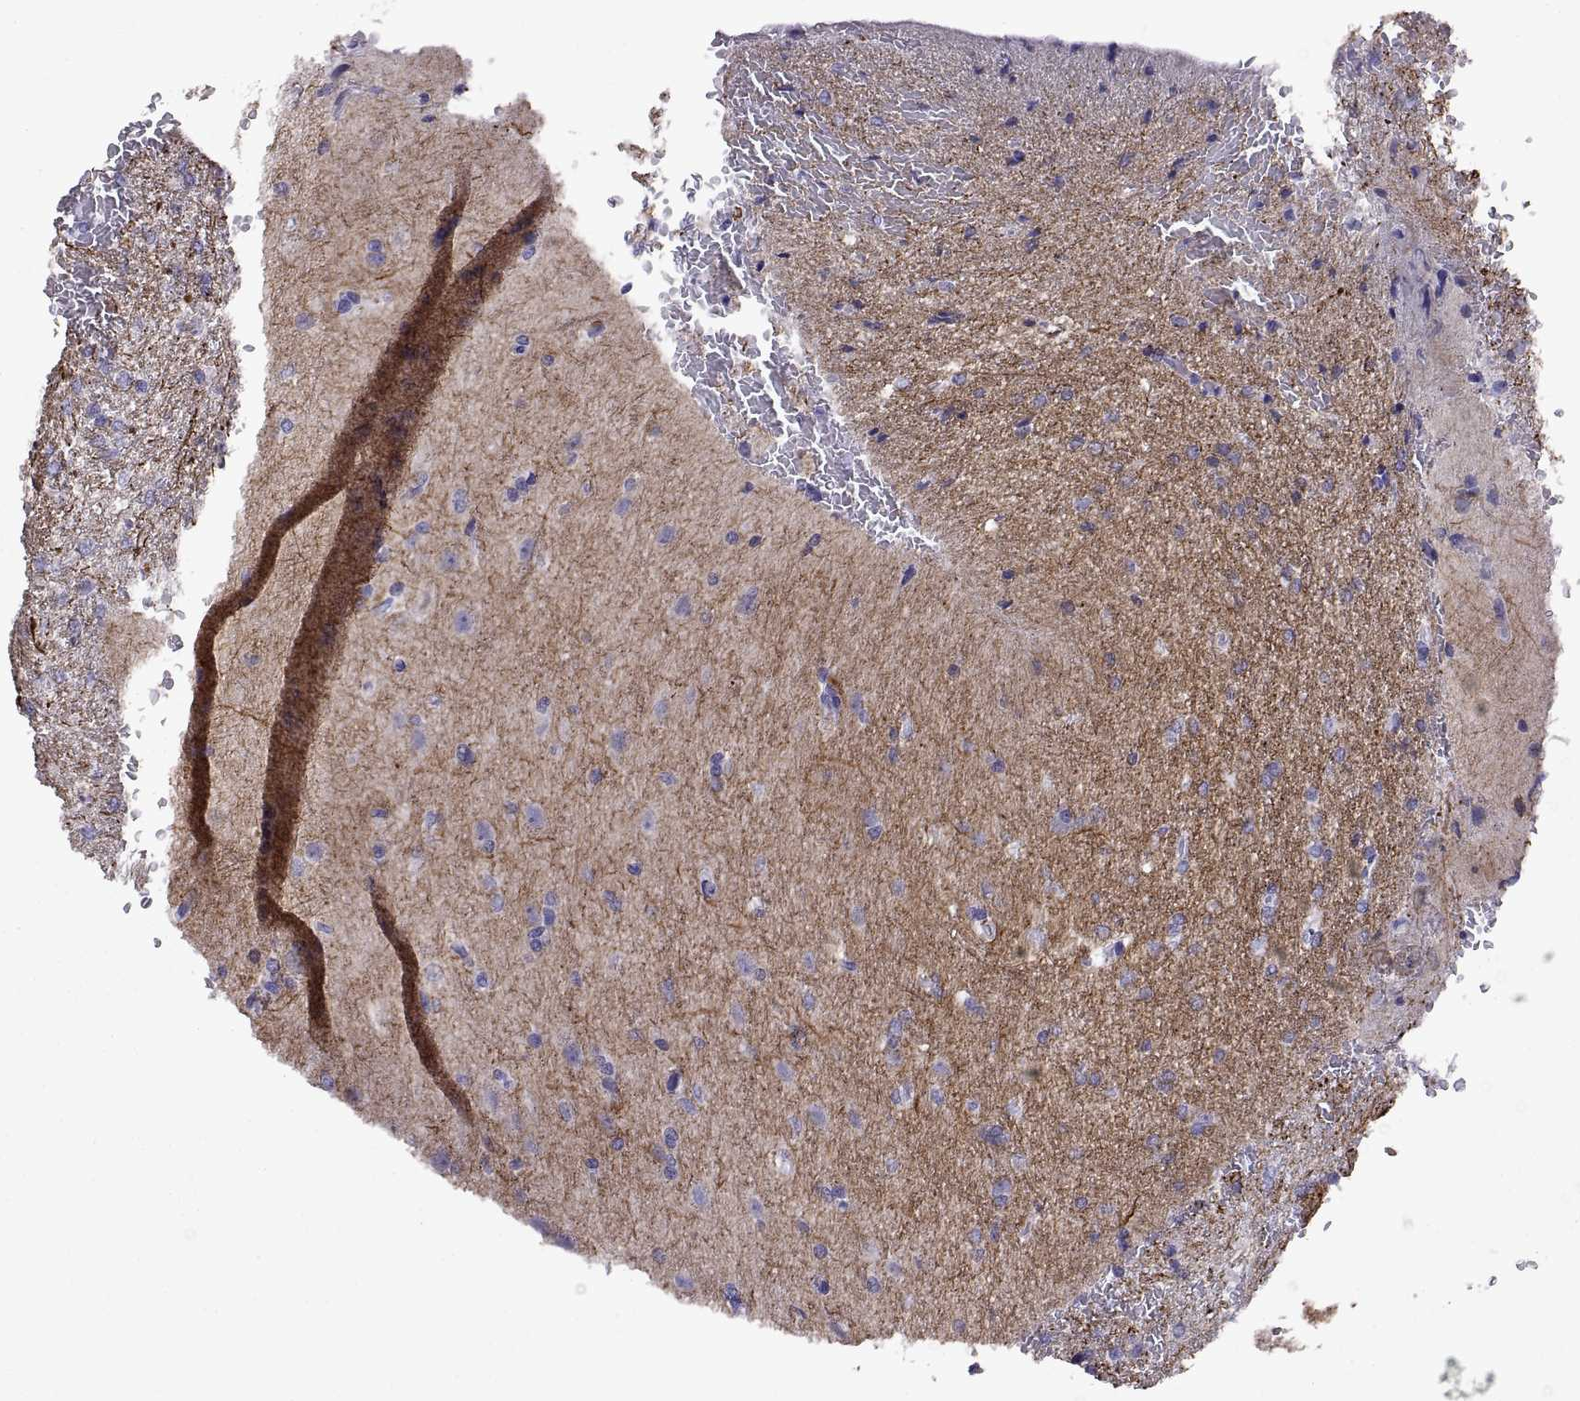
{"staining": {"intensity": "negative", "quantity": "none", "location": "none"}, "tissue": "glioma", "cell_type": "Tumor cells", "image_type": "cancer", "snomed": [{"axis": "morphology", "description": "Glioma, malignant, High grade"}, {"axis": "topography", "description": "Brain"}], "caption": "Malignant high-grade glioma was stained to show a protein in brown. There is no significant positivity in tumor cells.", "gene": "RGS20", "patient": {"sex": "male", "age": 68}}